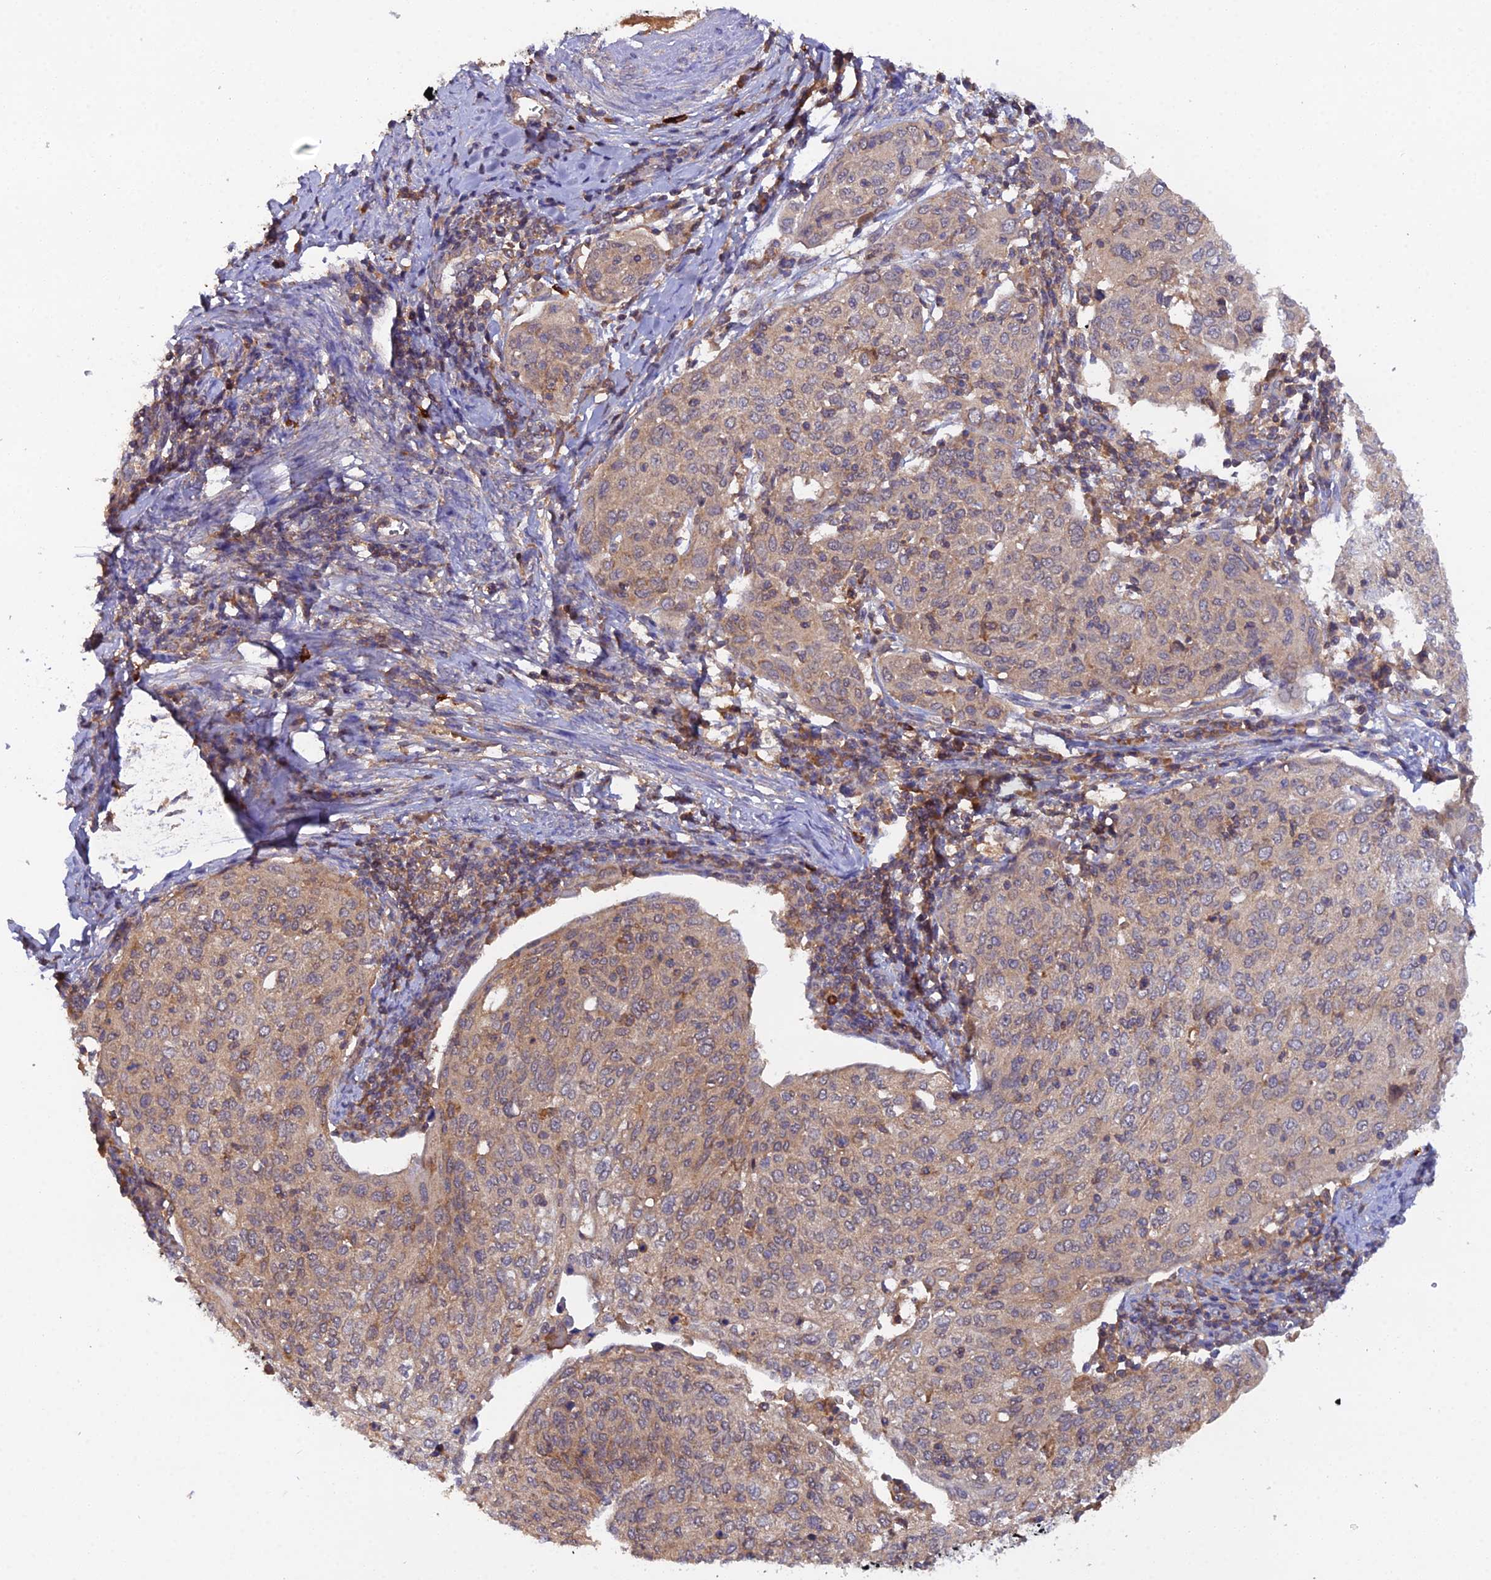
{"staining": {"intensity": "weak", "quantity": "25%-75%", "location": "cytoplasmic/membranous"}, "tissue": "cervical cancer", "cell_type": "Tumor cells", "image_type": "cancer", "snomed": [{"axis": "morphology", "description": "Squamous cell carcinoma, NOS"}, {"axis": "topography", "description": "Cervix"}], "caption": "Squamous cell carcinoma (cervical) stained with immunohistochemistry displays weak cytoplasmic/membranous expression in about 25%-75% of tumor cells.", "gene": "TMEM258", "patient": {"sex": "female", "age": 67}}